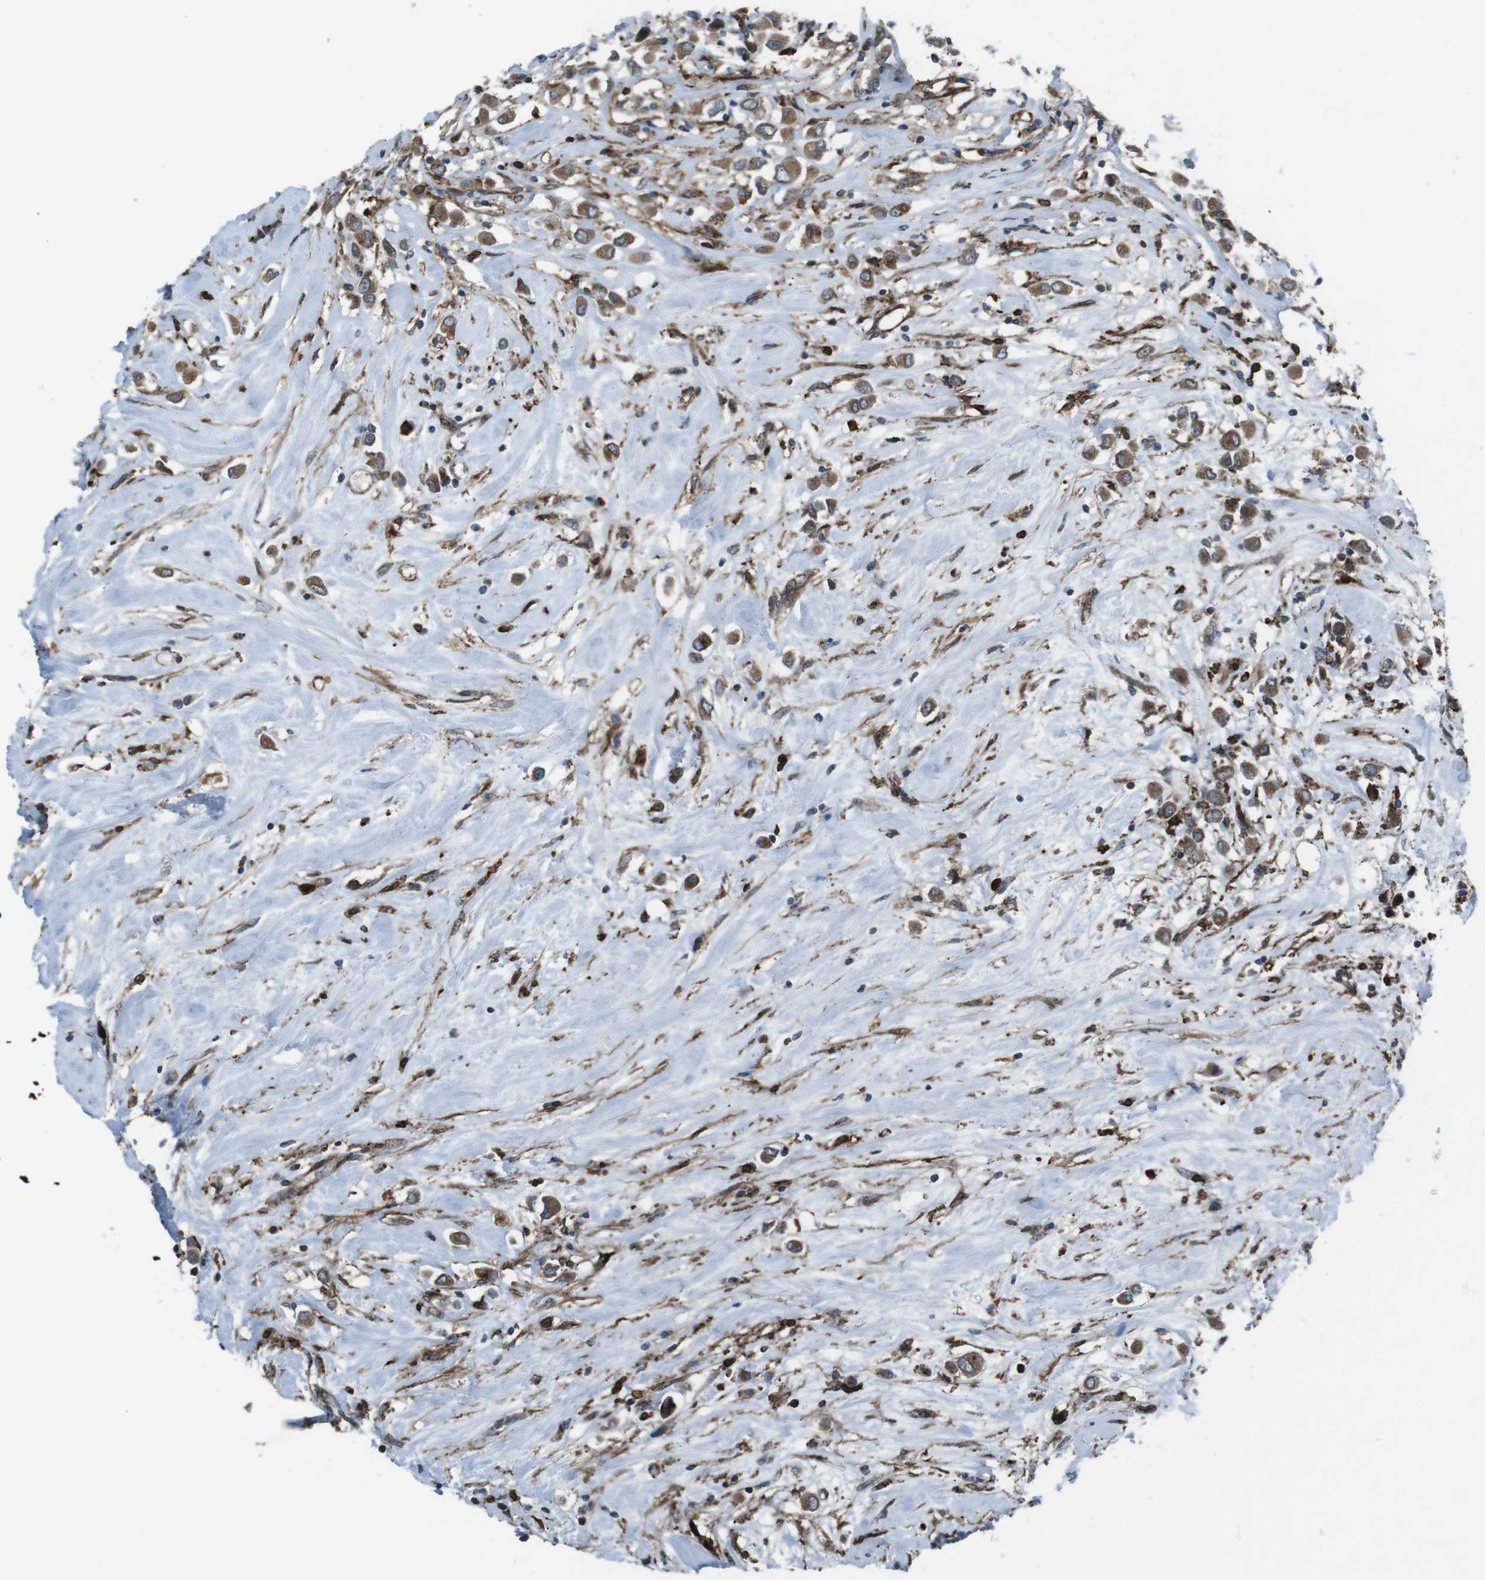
{"staining": {"intensity": "moderate", "quantity": ">75%", "location": "cytoplasmic/membranous"}, "tissue": "breast cancer", "cell_type": "Tumor cells", "image_type": "cancer", "snomed": [{"axis": "morphology", "description": "Duct carcinoma"}, {"axis": "topography", "description": "Breast"}], "caption": "About >75% of tumor cells in human breast intraductal carcinoma display moderate cytoplasmic/membranous protein staining as visualized by brown immunohistochemical staining.", "gene": "GDF10", "patient": {"sex": "female", "age": 61}}